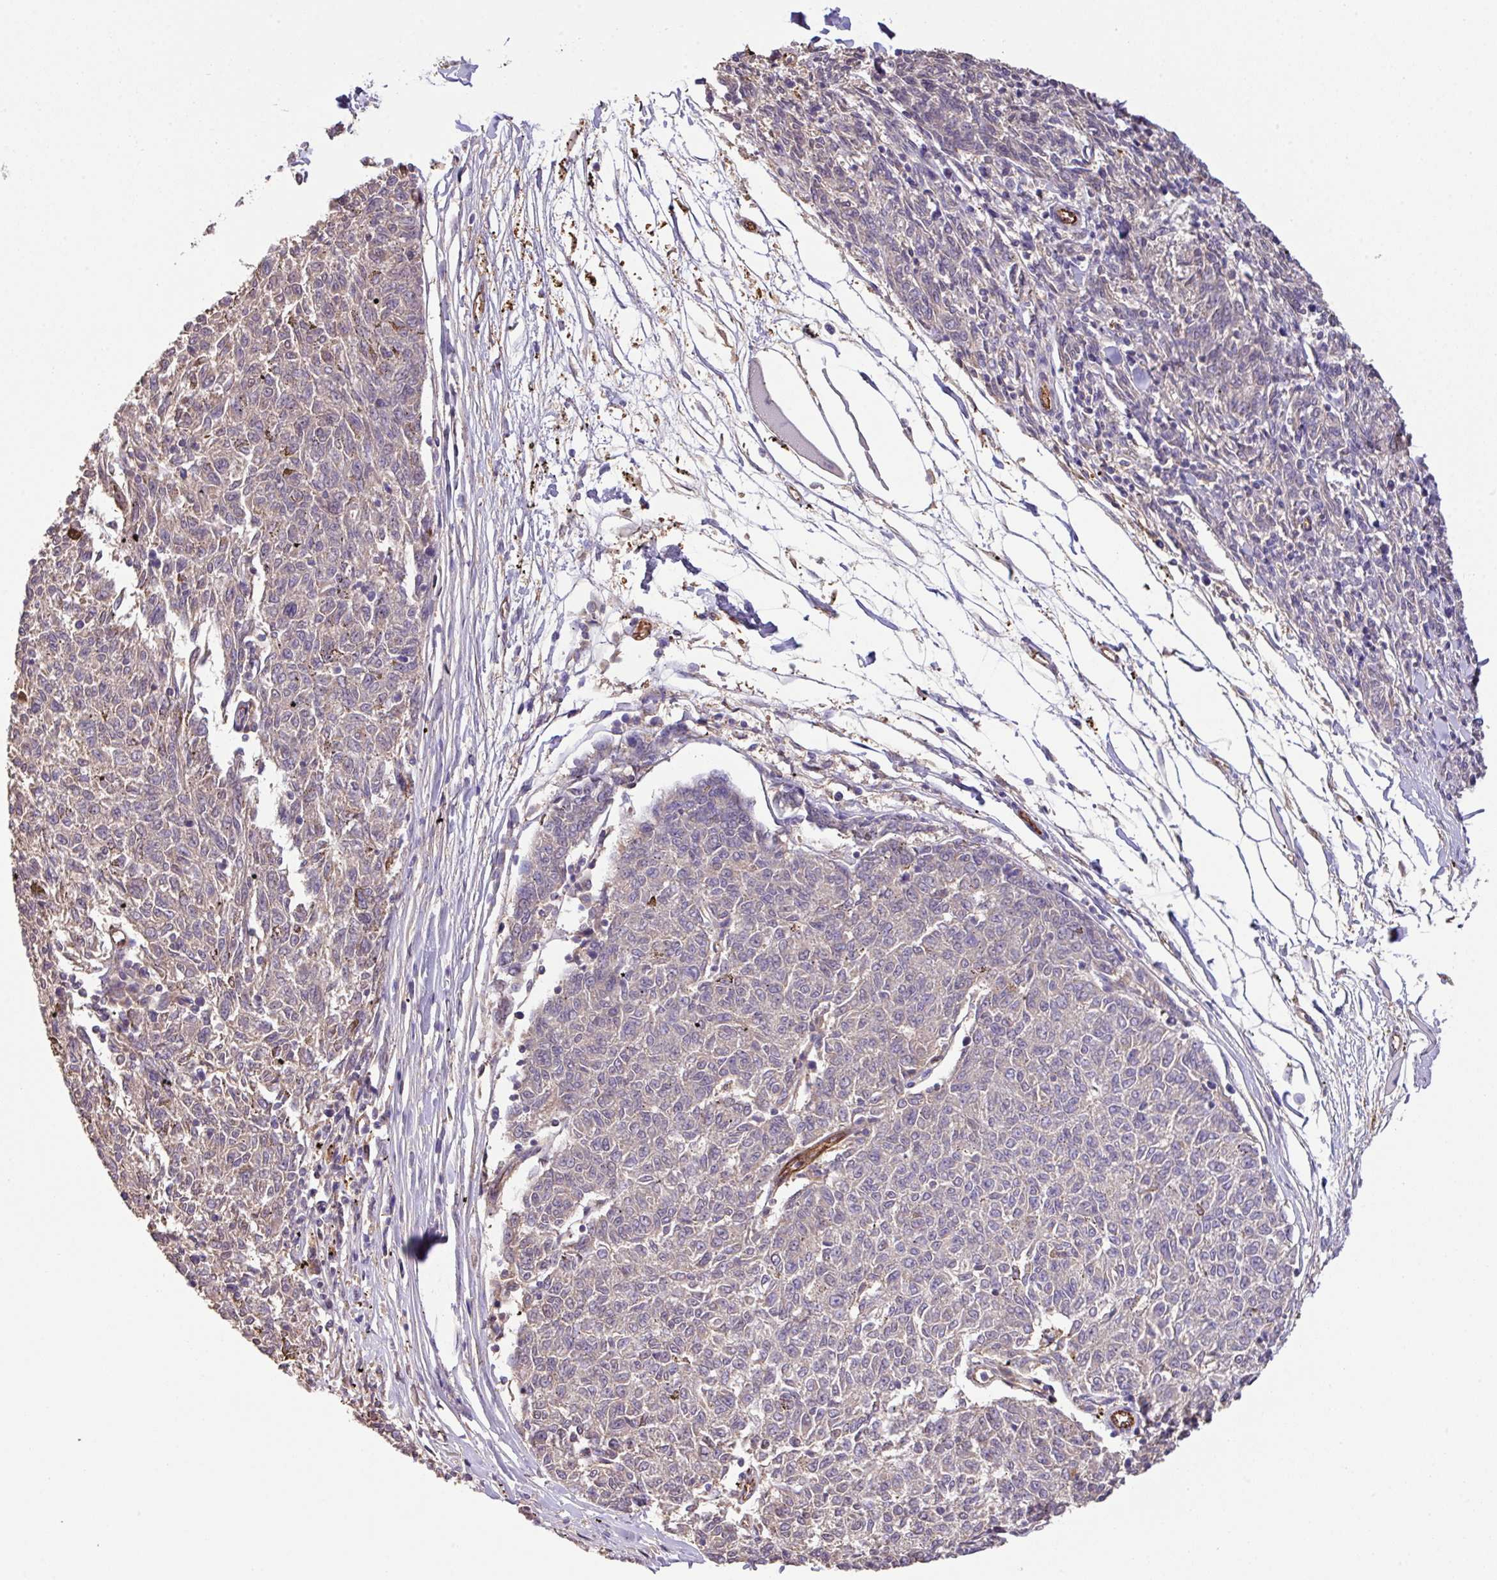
{"staining": {"intensity": "weak", "quantity": "<25%", "location": "cytoplasmic/membranous"}, "tissue": "melanoma", "cell_type": "Tumor cells", "image_type": "cancer", "snomed": [{"axis": "morphology", "description": "Malignant melanoma, NOS"}, {"axis": "topography", "description": "Skin"}], "caption": "Protein analysis of melanoma reveals no significant positivity in tumor cells.", "gene": "LRRC53", "patient": {"sex": "female", "age": 72}}